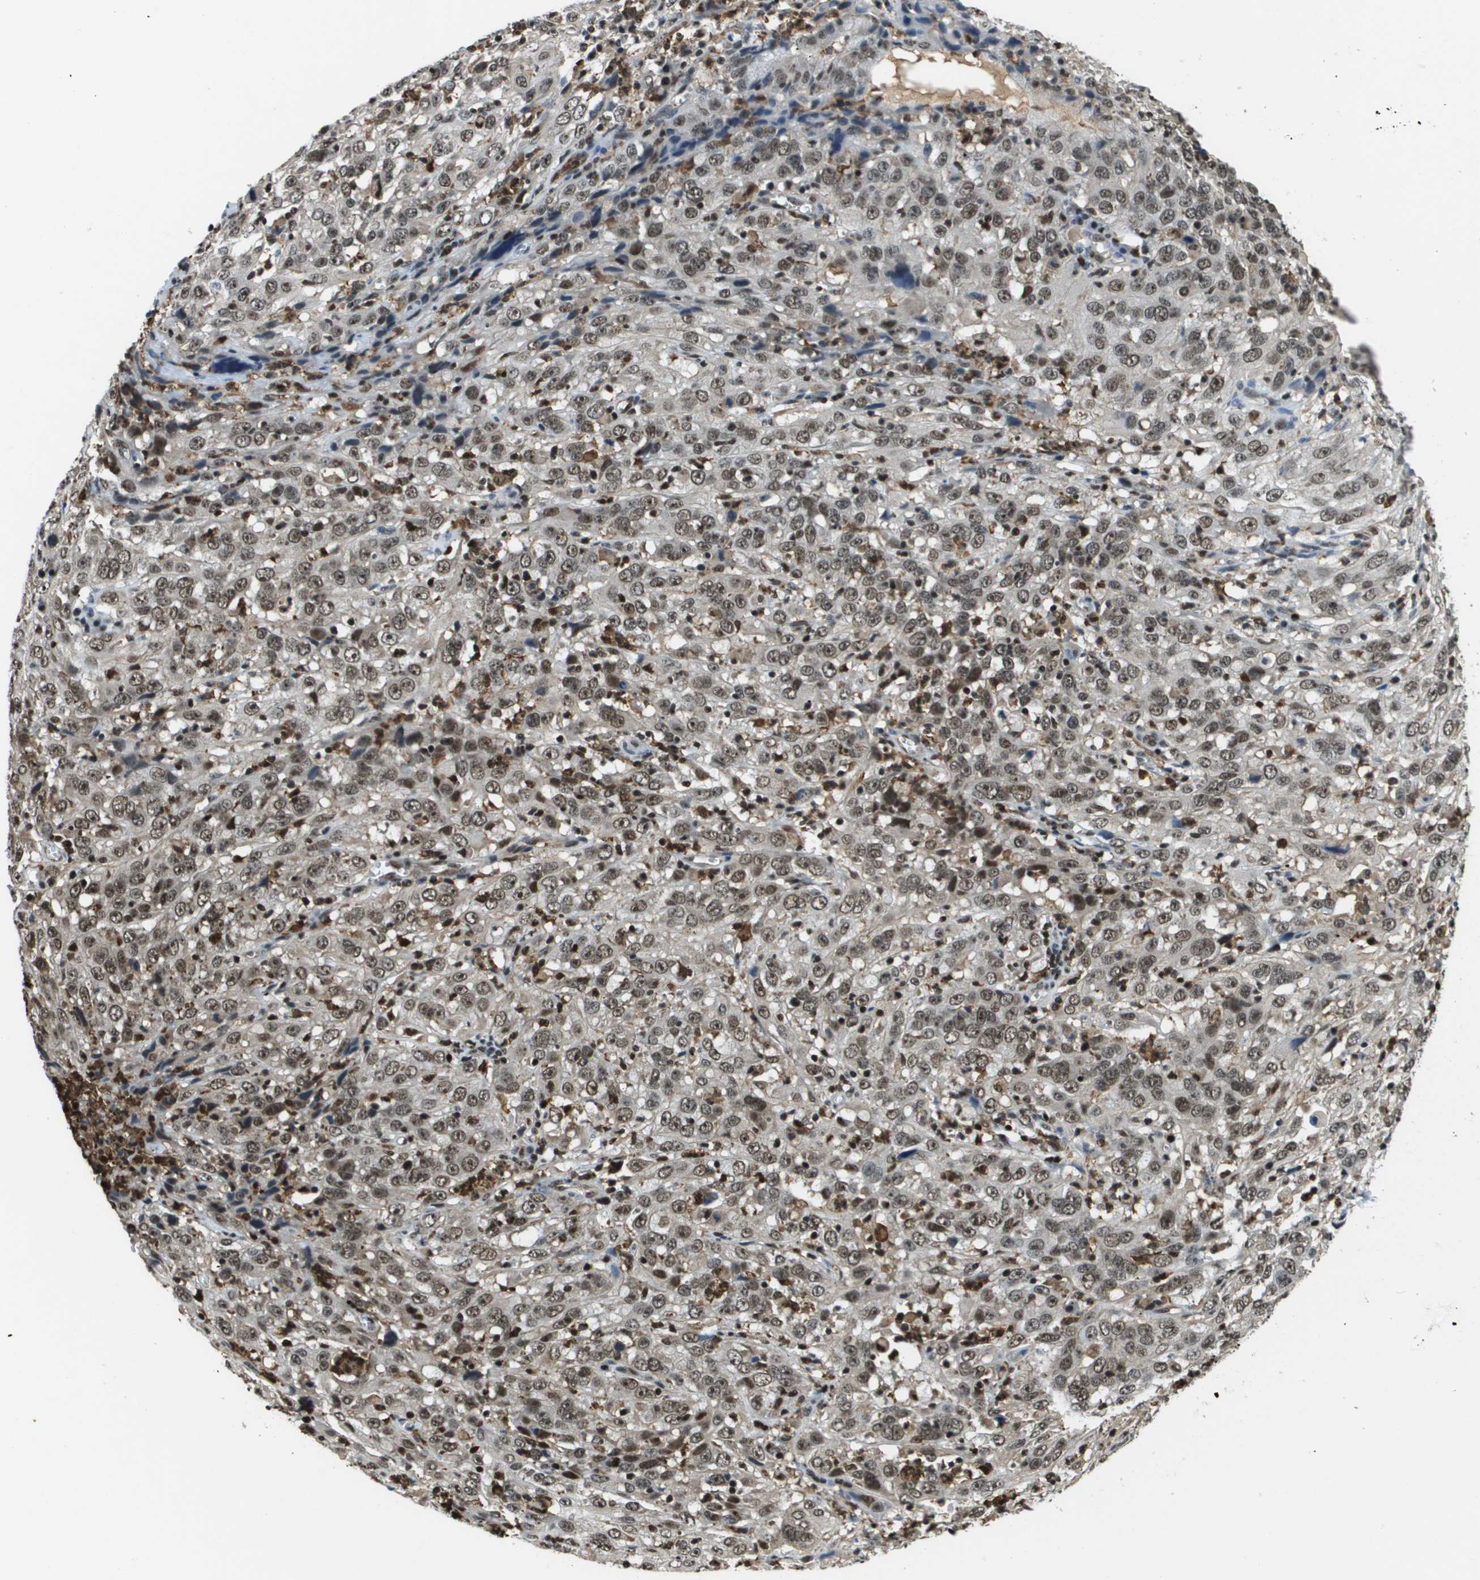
{"staining": {"intensity": "moderate", "quantity": ">75%", "location": "nuclear"}, "tissue": "cervical cancer", "cell_type": "Tumor cells", "image_type": "cancer", "snomed": [{"axis": "morphology", "description": "Squamous cell carcinoma, NOS"}, {"axis": "topography", "description": "Cervix"}], "caption": "Protein expression analysis of human cervical cancer (squamous cell carcinoma) reveals moderate nuclear positivity in approximately >75% of tumor cells. The staining was performed using DAB (3,3'-diaminobenzidine) to visualize the protein expression in brown, while the nuclei were stained in blue with hematoxylin (Magnification: 20x).", "gene": "EP400", "patient": {"sex": "female", "age": 32}}